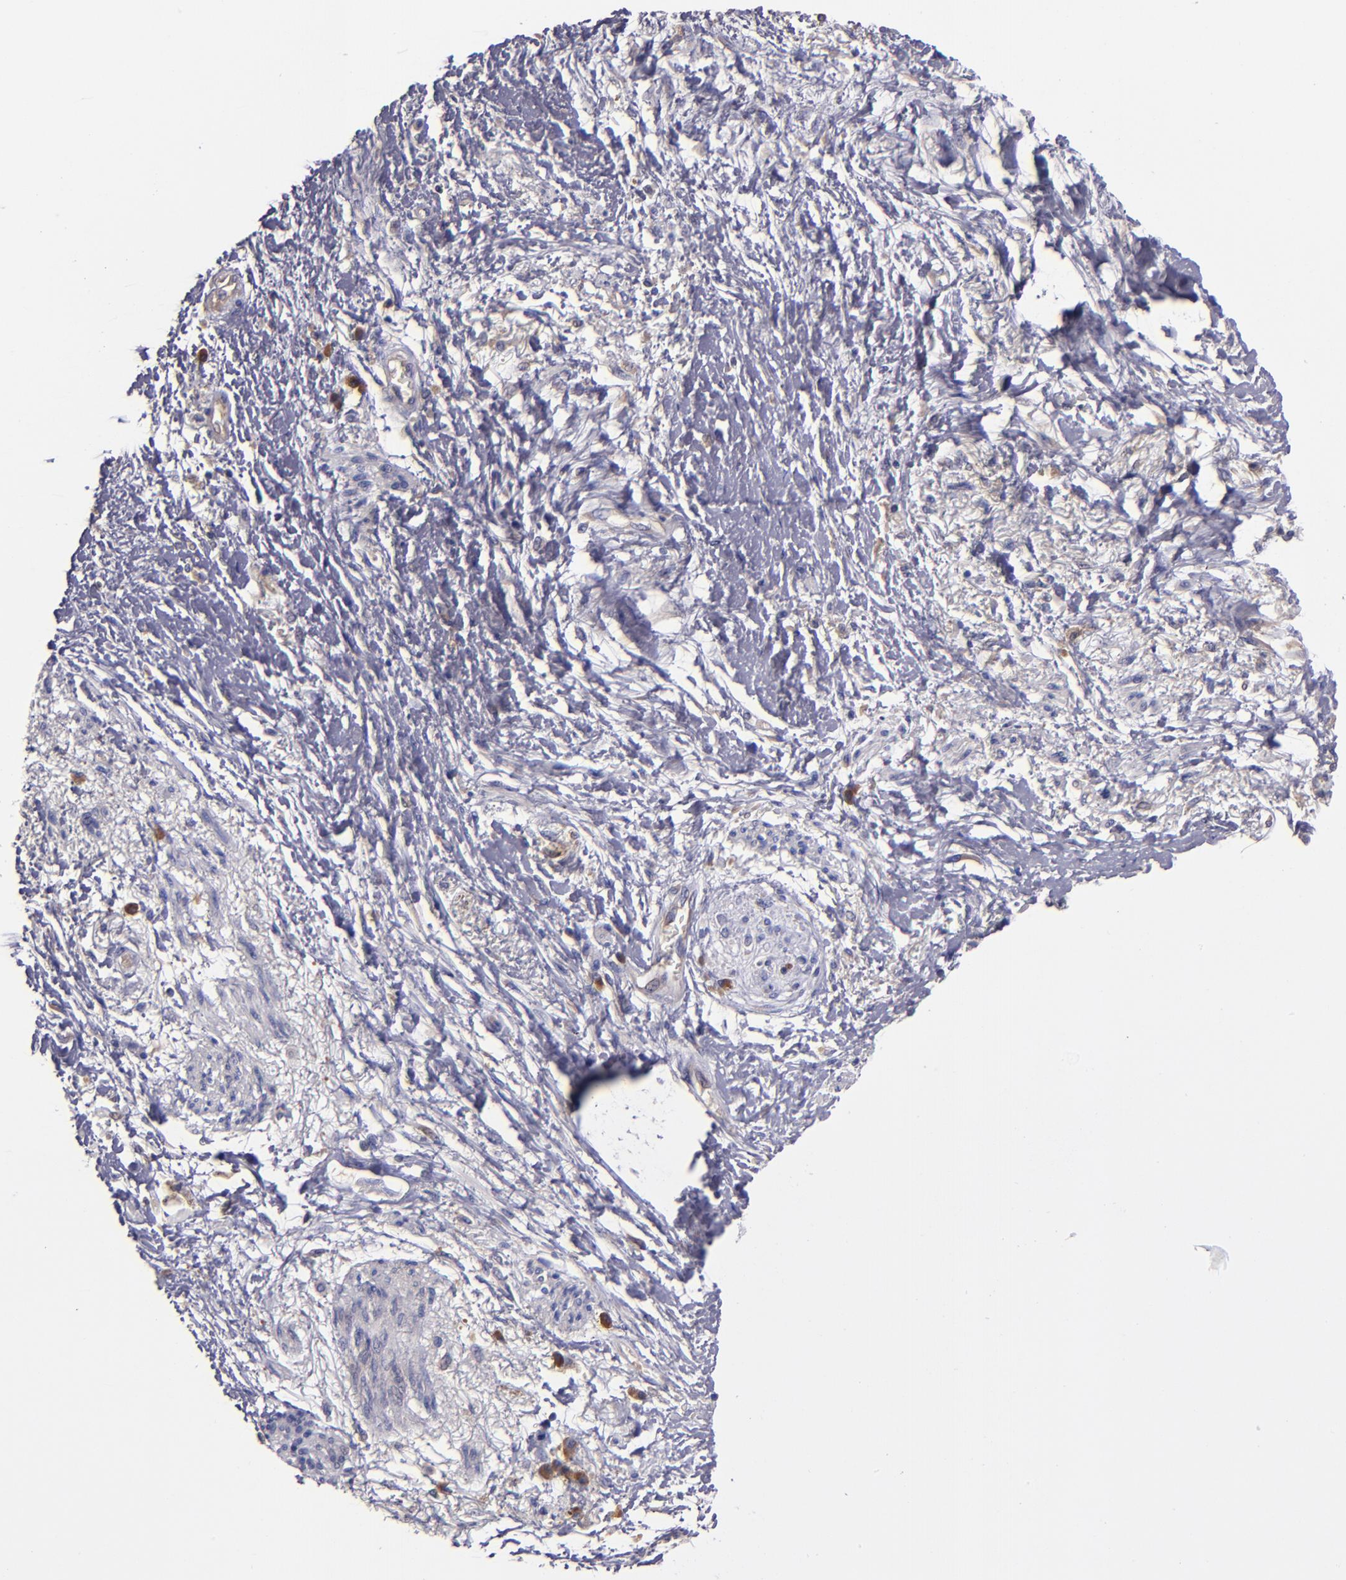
{"staining": {"intensity": "weak", "quantity": "25%-75%", "location": "cytoplasmic/membranous"}, "tissue": "skin", "cell_type": "Epidermal cells", "image_type": "normal", "snomed": [{"axis": "morphology", "description": "Normal tissue, NOS"}, {"axis": "topography", "description": "Anal"}], "caption": "Brown immunohistochemical staining in unremarkable human skin exhibits weak cytoplasmic/membranous expression in approximately 25%-75% of epidermal cells. The protein of interest is stained brown, and the nuclei are stained in blue (DAB IHC with brightfield microscopy, high magnification).", "gene": "CARS1", "patient": {"sex": "female", "age": 46}}